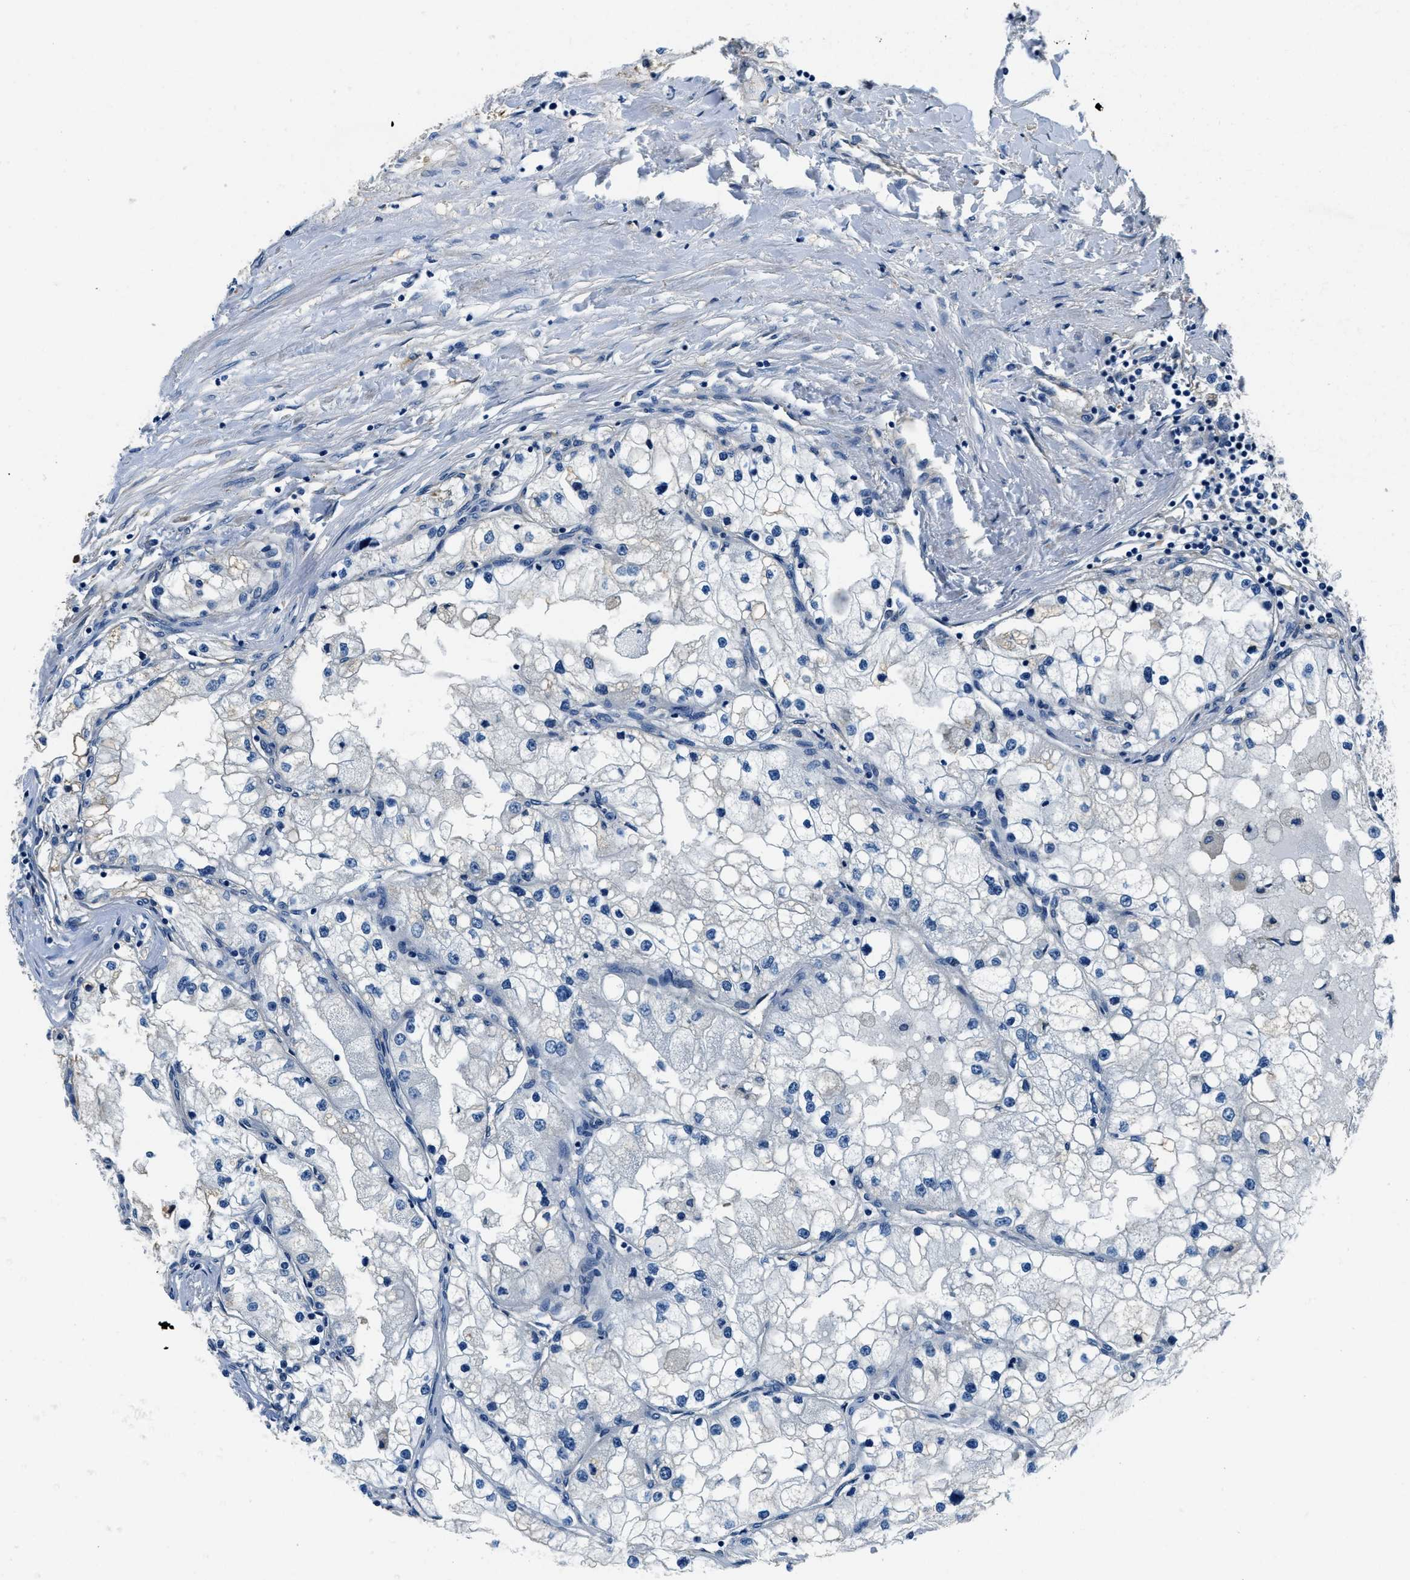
{"staining": {"intensity": "negative", "quantity": "none", "location": "none"}, "tissue": "renal cancer", "cell_type": "Tumor cells", "image_type": "cancer", "snomed": [{"axis": "morphology", "description": "Adenocarcinoma, NOS"}, {"axis": "topography", "description": "Kidney"}], "caption": "Renal adenocarcinoma stained for a protein using immunohistochemistry (IHC) exhibits no staining tumor cells.", "gene": "TWF1", "patient": {"sex": "male", "age": 68}}